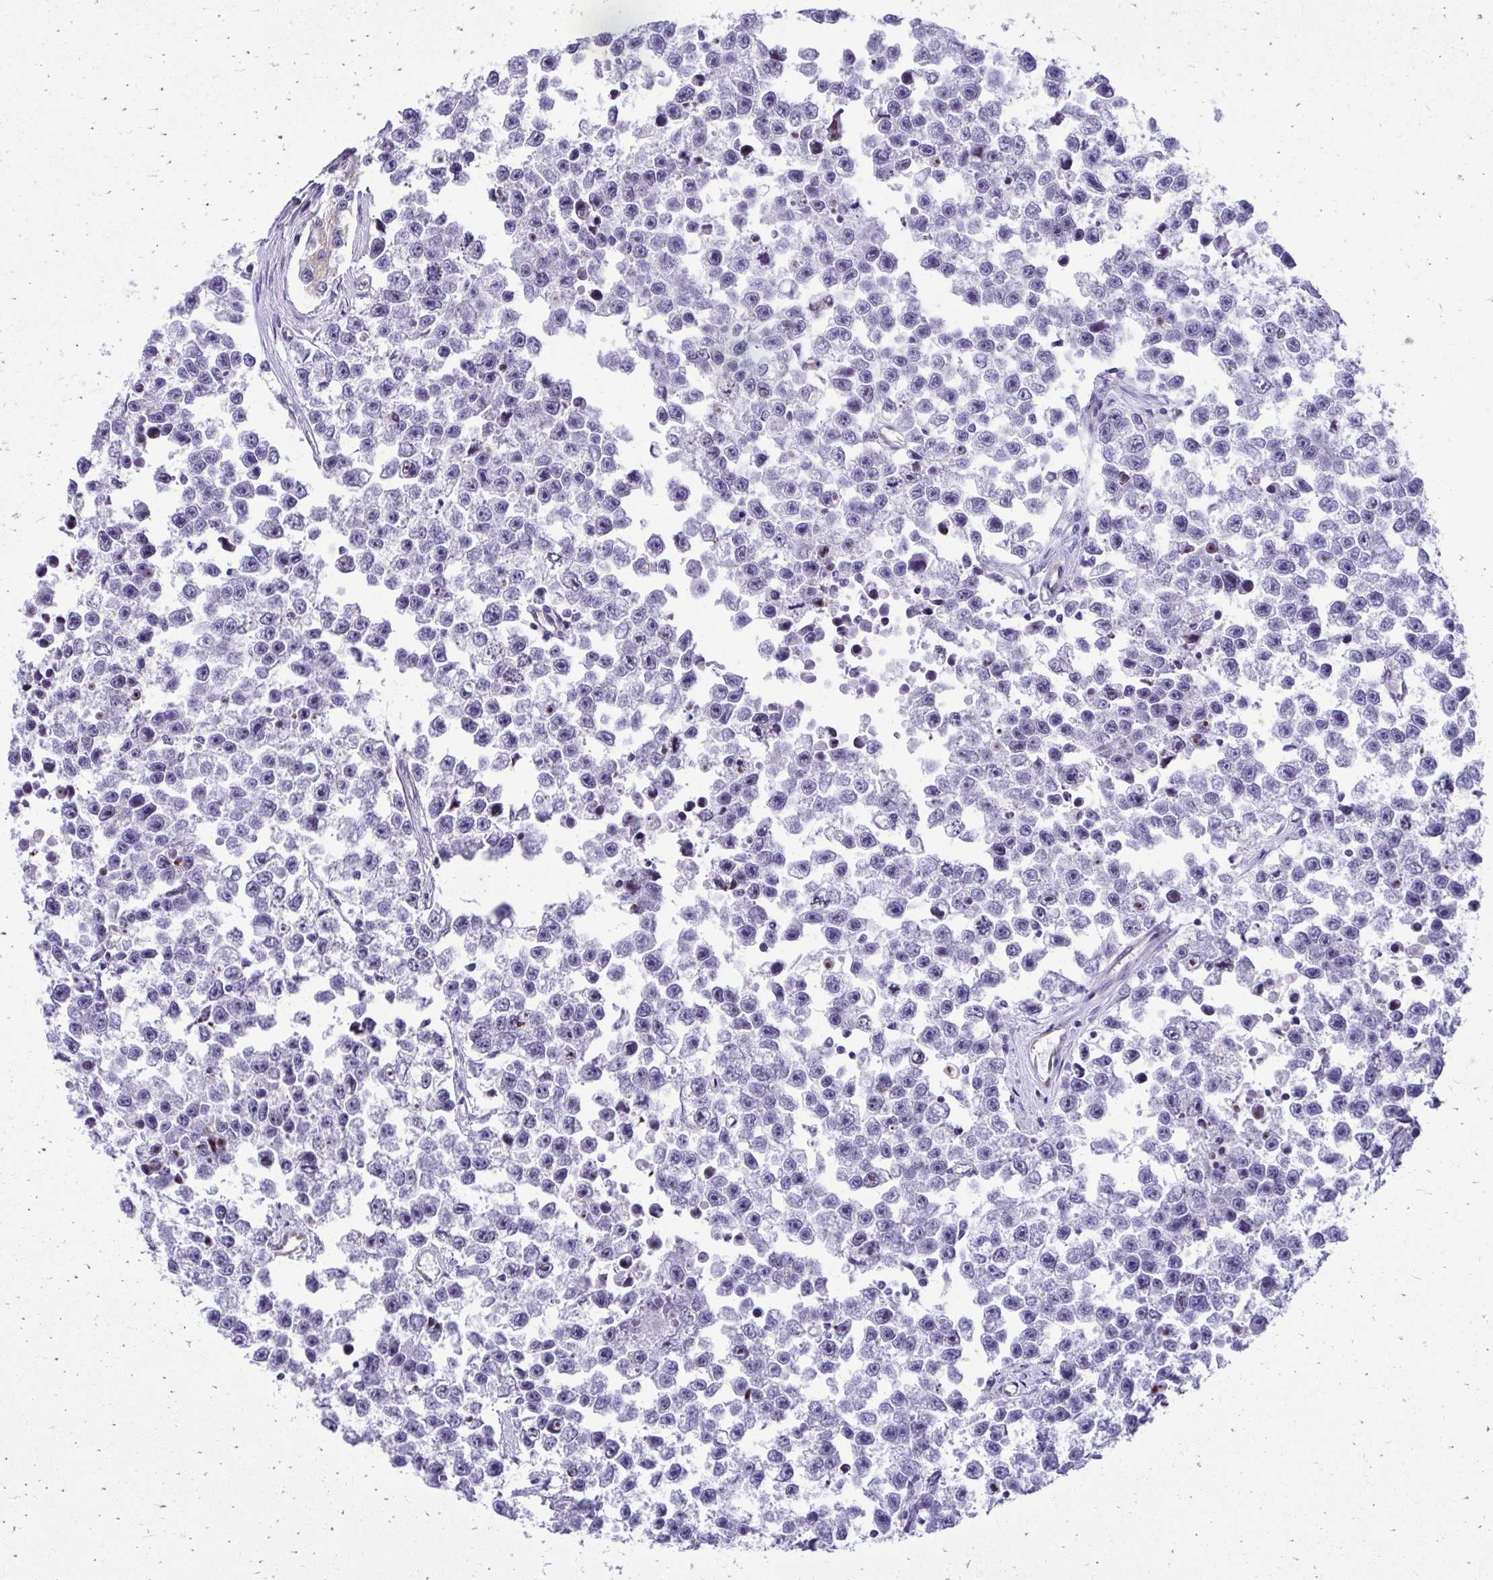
{"staining": {"intensity": "negative", "quantity": "none", "location": "none"}, "tissue": "testis cancer", "cell_type": "Tumor cells", "image_type": "cancer", "snomed": [{"axis": "morphology", "description": "Seminoma, NOS"}, {"axis": "topography", "description": "Testis"}], "caption": "A high-resolution micrograph shows immunohistochemistry staining of testis seminoma, which shows no significant staining in tumor cells.", "gene": "NIFK", "patient": {"sex": "male", "age": 26}}